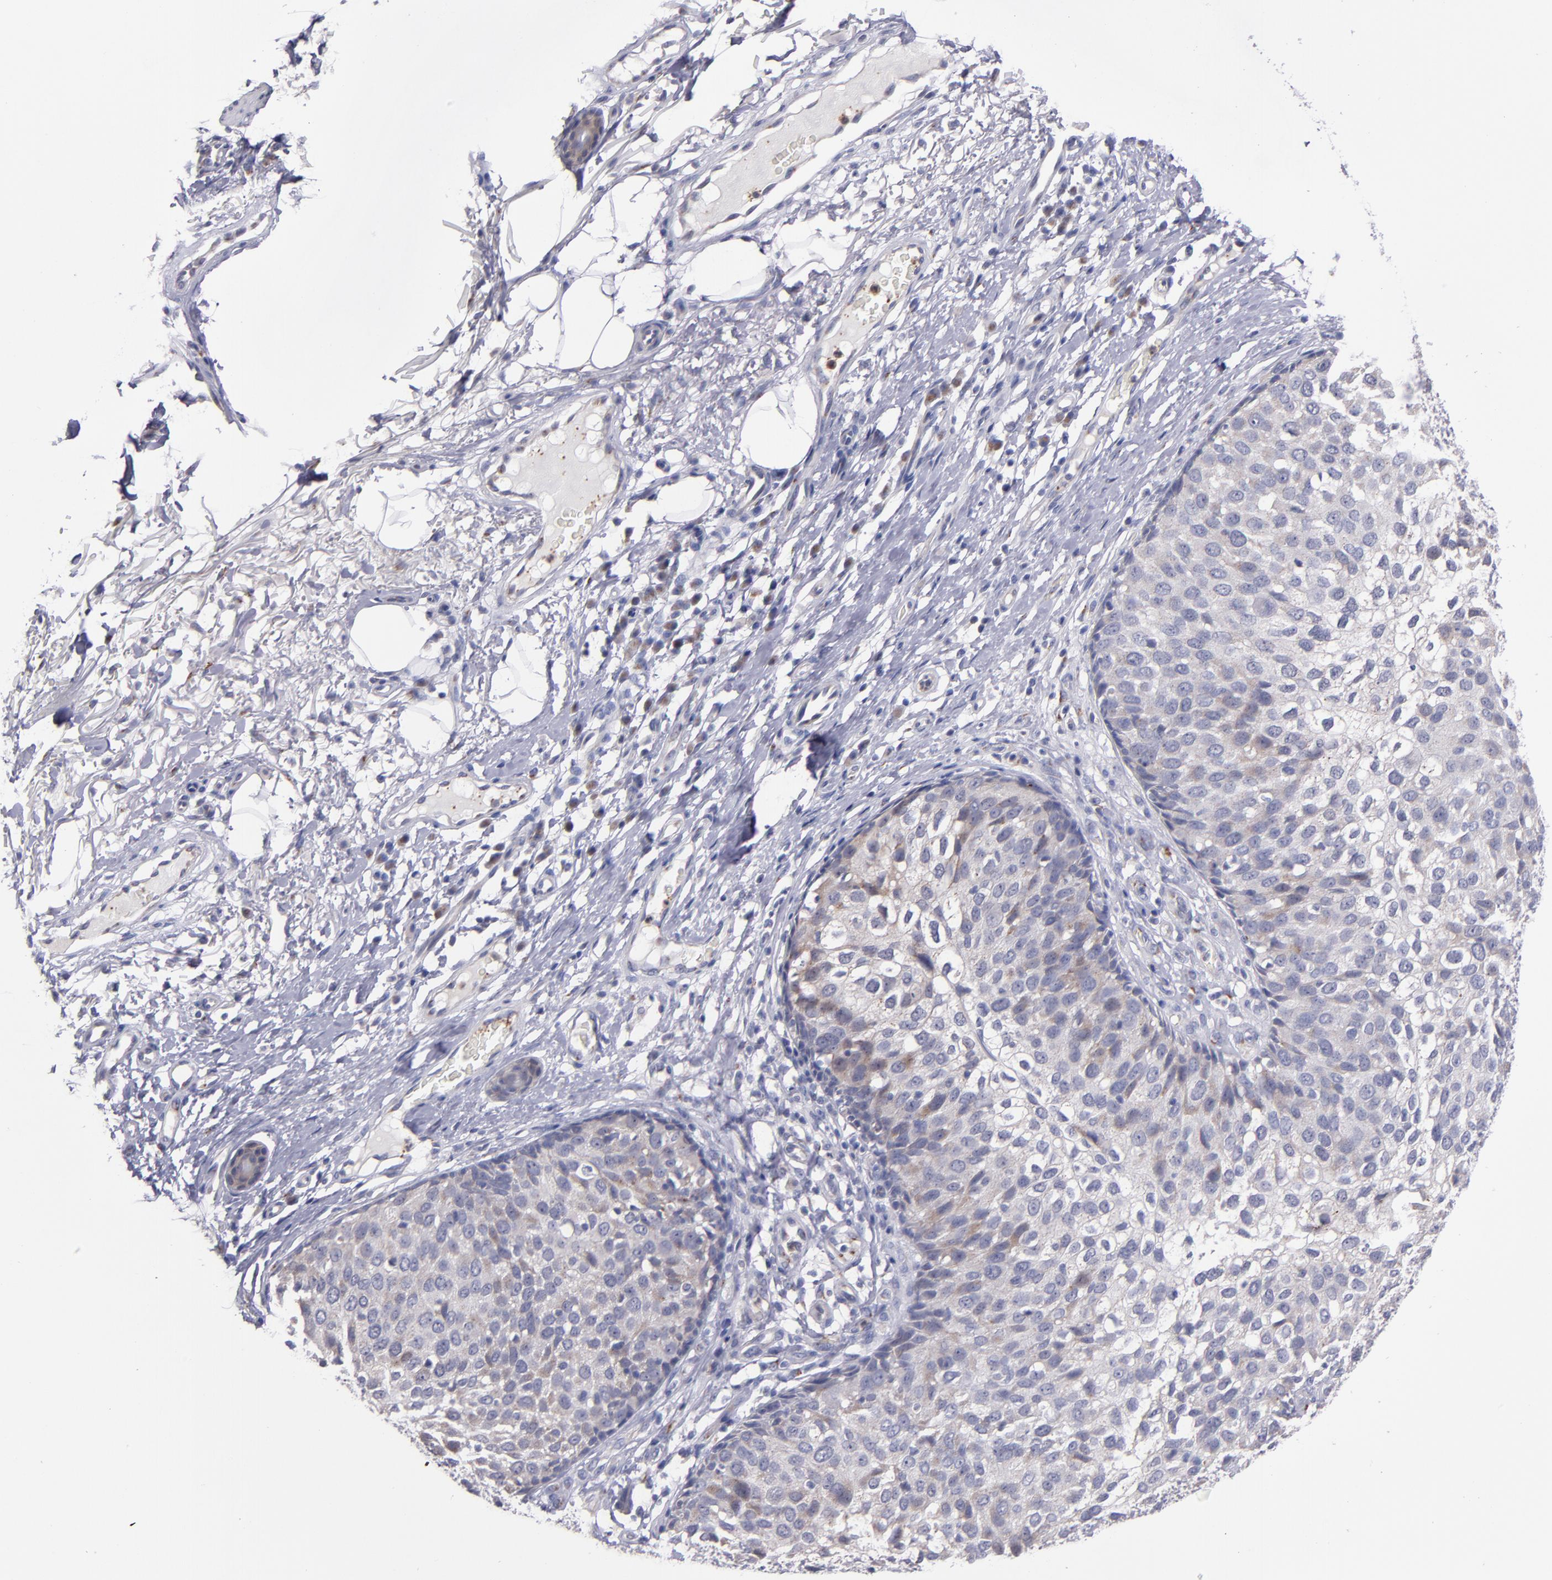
{"staining": {"intensity": "weak", "quantity": "25%-75%", "location": "cytoplasmic/membranous"}, "tissue": "skin cancer", "cell_type": "Tumor cells", "image_type": "cancer", "snomed": [{"axis": "morphology", "description": "Squamous cell carcinoma, NOS"}, {"axis": "topography", "description": "Skin"}], "caption": "Tumor cells exhibit weak cytoplasmic/membranous expression in about 25%-75% of cells in skin squamous cell carcinoma. (Brightfield microscopy of DAB IHC at high magnification).", "gene": "RAB41", "patient": {"sex": "male", "age": 87}}